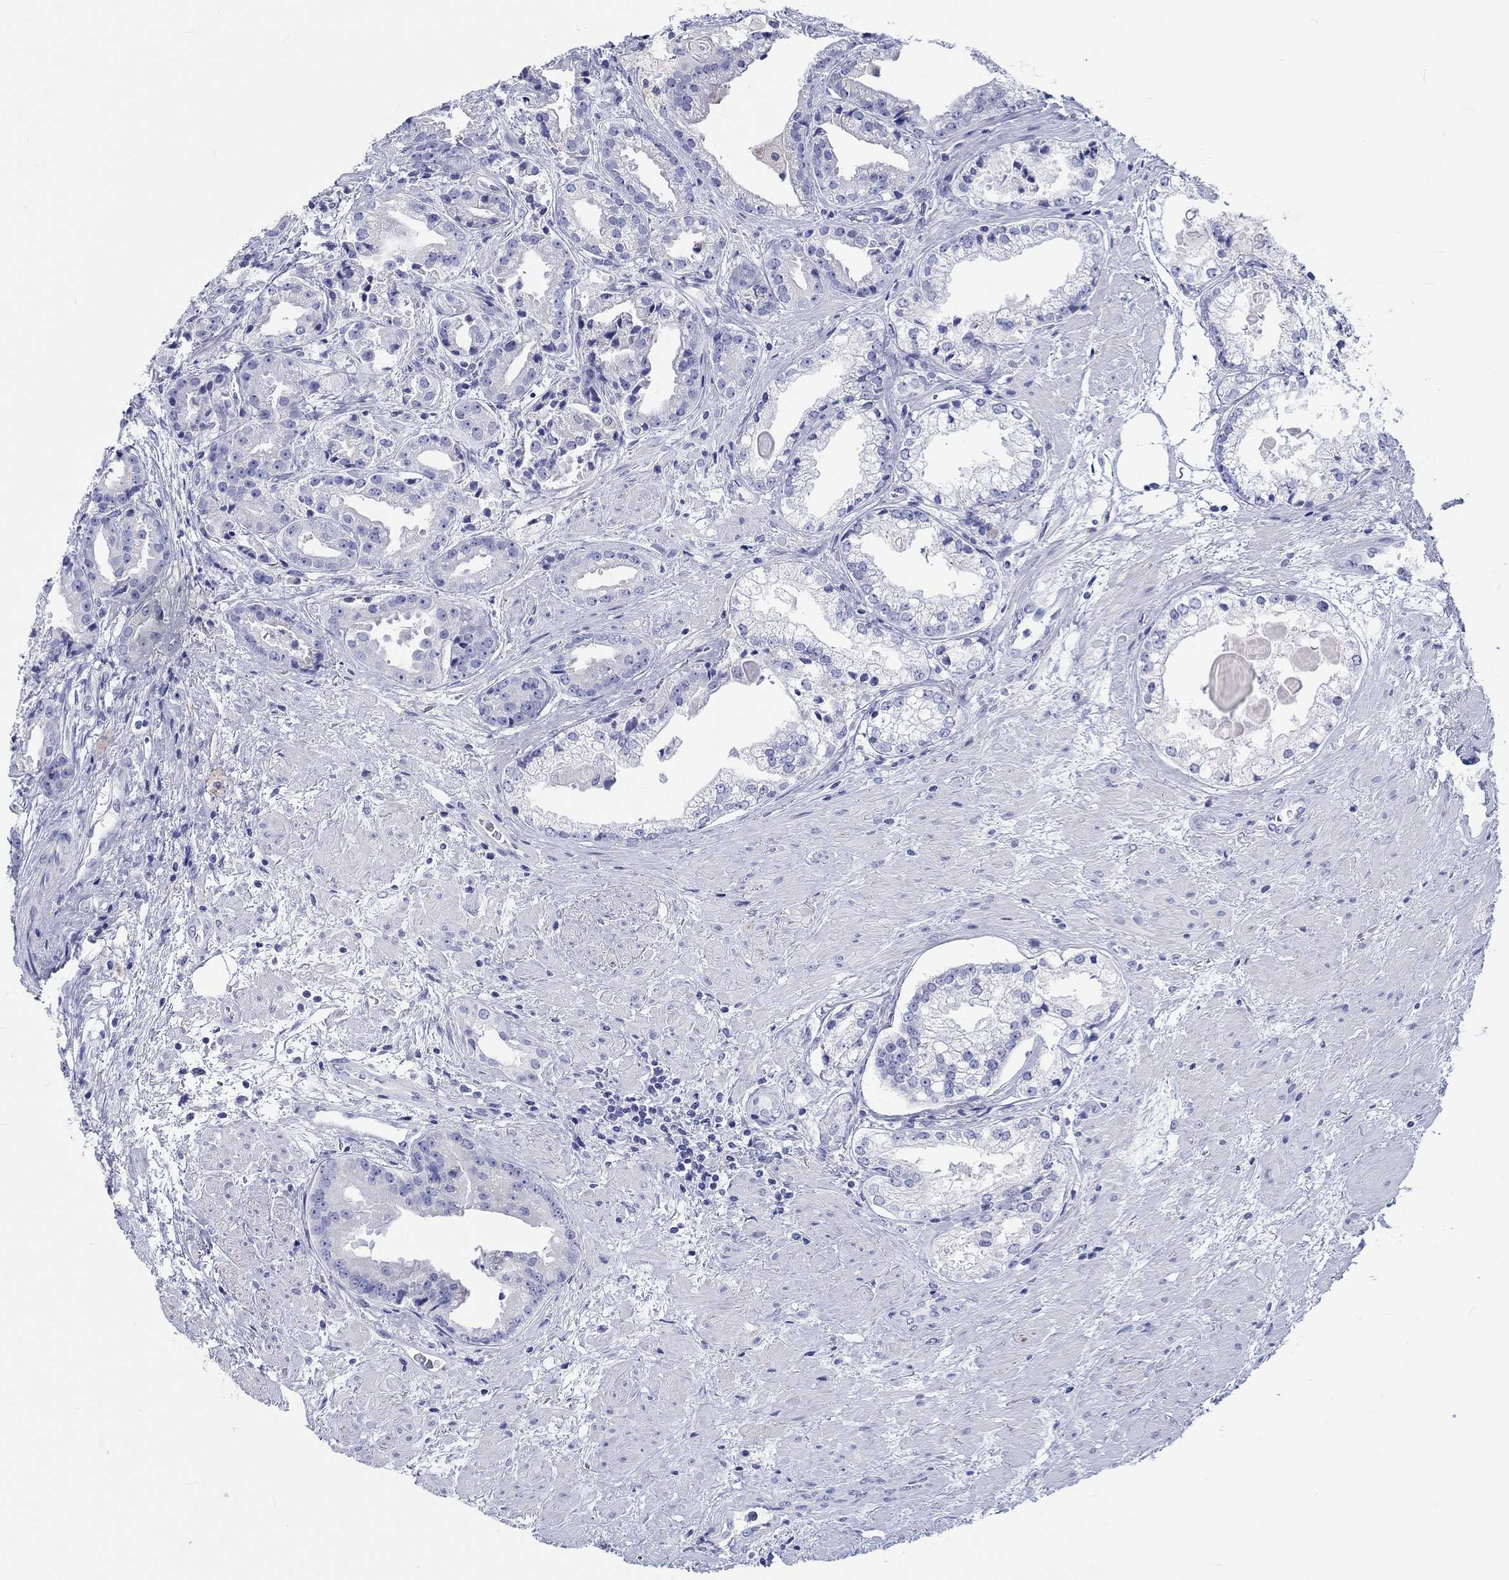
{"staining": {"intensity": "negative", "quantity": "none", "location": "none"}, "tissue": "prostate cancer", "cell_type": "Tumor cells", "image_type": "cancer", "snomed": [{"axis": "morphology", "description": "Adenocarcinoma, NOS"}, {"axis": "morphology", "description": "Adenocarcinoma, High grade"}, {"axis": "topography", "description": "Prostate"}], "caption": "DAB (3,3'-diaminobenzidine) immunohistochemical staining of human high-grade adenocarcinoma (prostate) displays no significant staining in tumor cells.", "gene": "H1-1", "patient": {"sex": "male", "age": 64}}